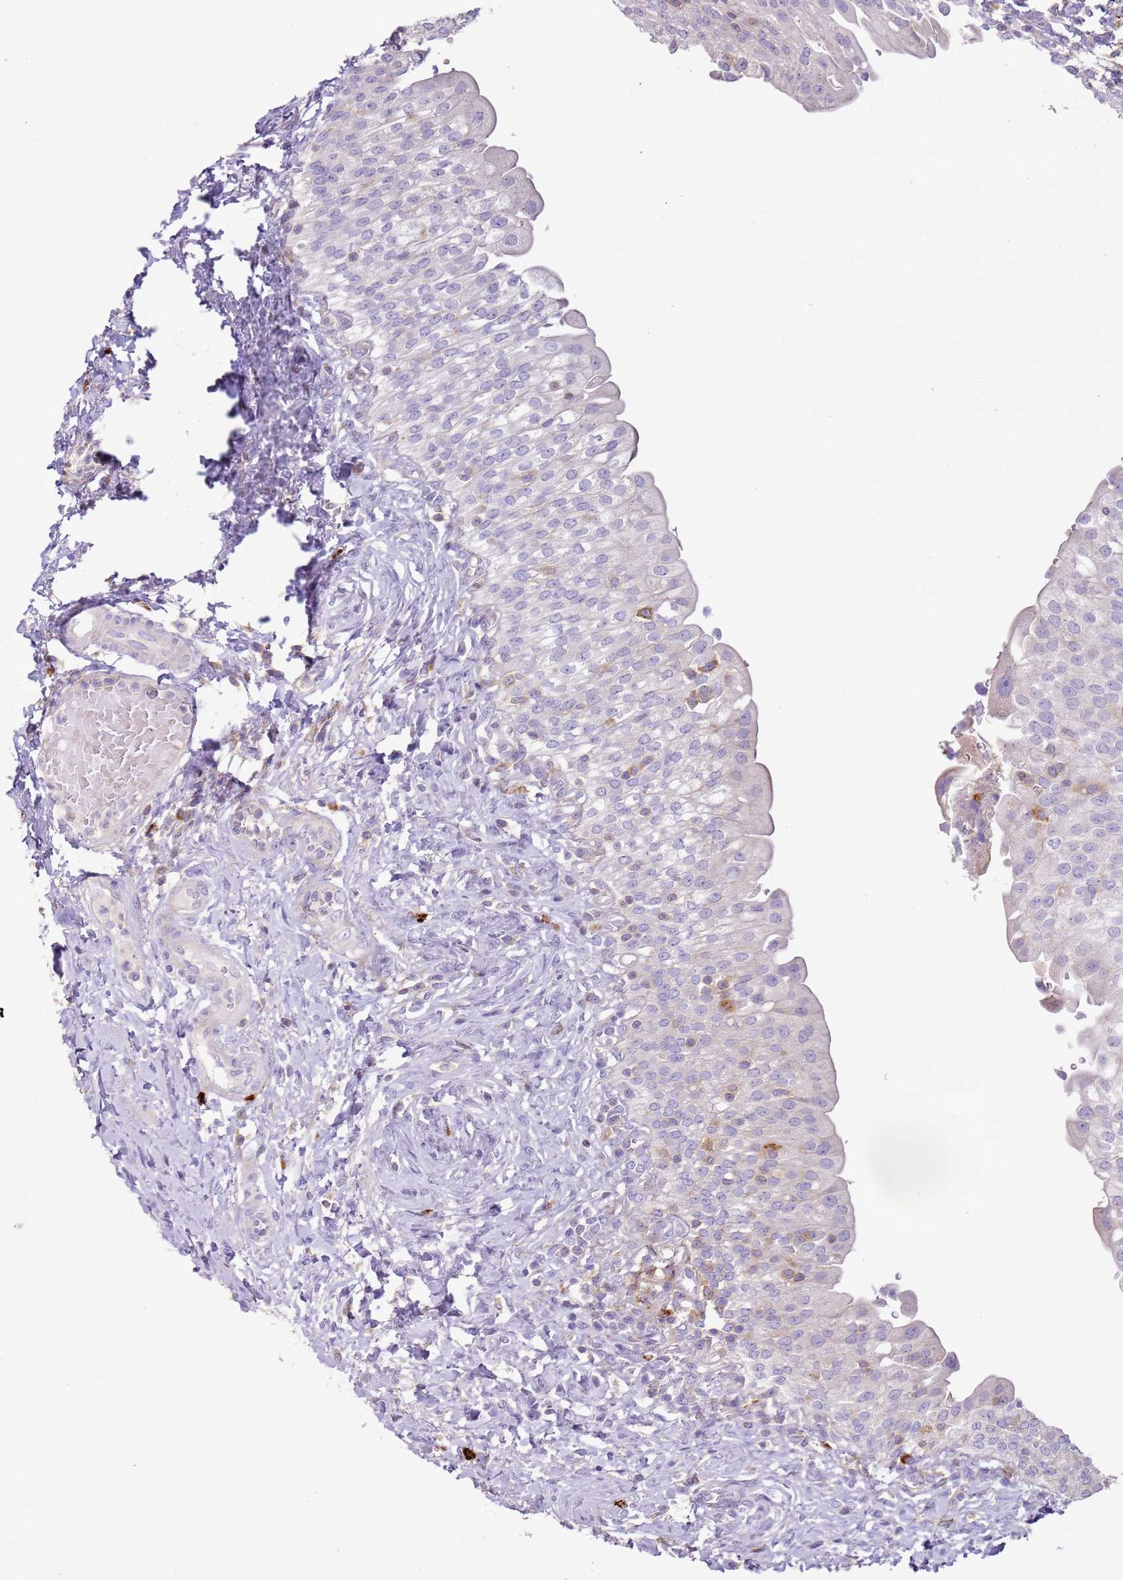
{"staining": {"intensity": "weak", "quantity": "<25%", "location": "cytoplasmic/membranous"}, "tissue": "urinary bladder", "cell_type": "Urothelial cells", "image_type": "normal", "snomed": [{"axis": "morphology", "description": "Normal tissue, NOS"}, {"axis": "morphology", "description": "Inflammation, NOS"}, {"axis": "topography", "description": "Urinary bladder"}], "caption": "The micrograph reveals no significant positivity in urothelial cells of urinary bladder.", "gene": "FPR1", "patient": {"sex": "male", "age": 64}}